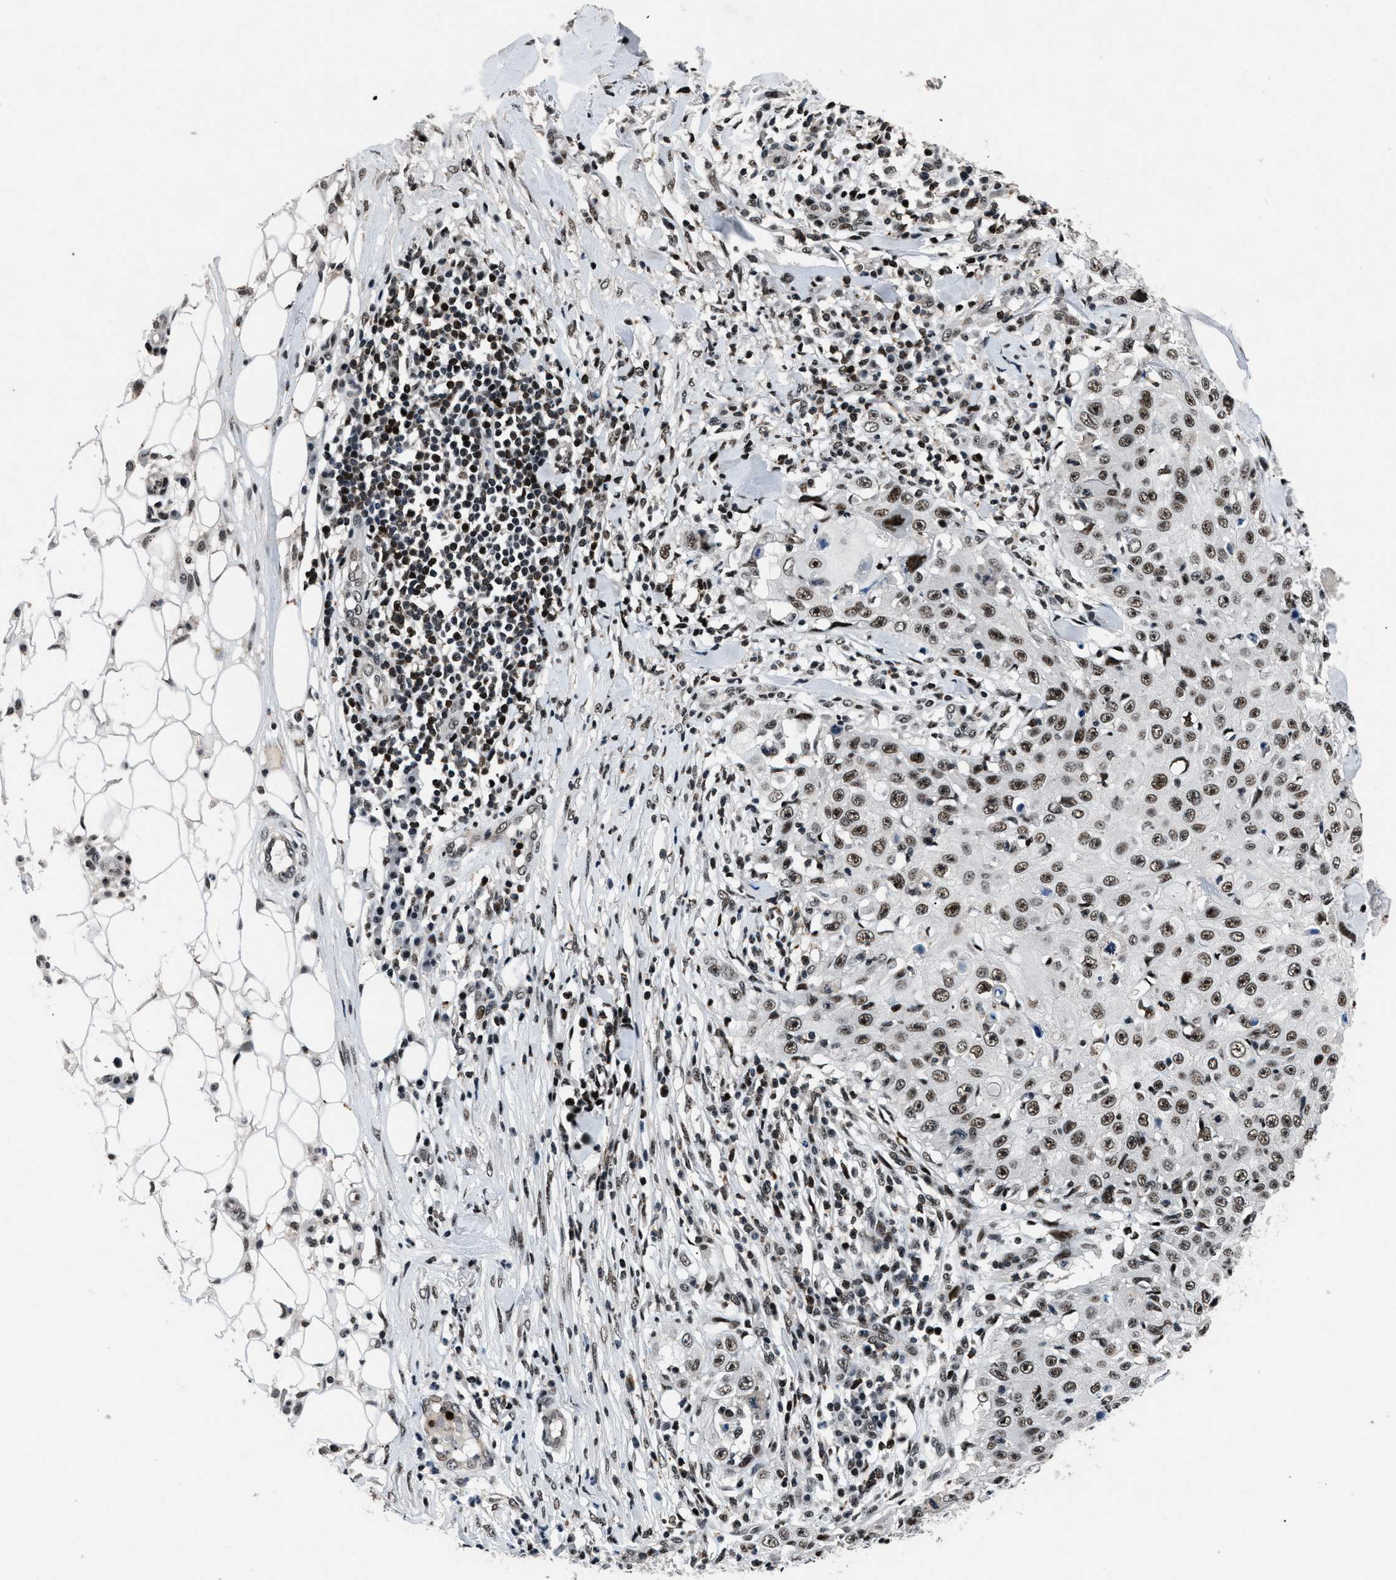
{"staining": {"intensity": "strong", "quantity": ">75%", "location": "nuclear"}, "tissue": "skin cancer", "cell_type": "Tumor cells", "image_type": "cancer", "snomed": [{"axis": "morphology", "description": "Squamous cell carcinoma, NOS"}, {"axis": "topography", "description": "Skin"}], "caption": "Immunohistochemical staining of skin squamous cell carcinoma shows strong nuclear protein staining in about >75% of tumor cells. Nuclei are stained in blue.", "gene": "SMARCB1", "patient": {"sex": "male", "age": 86}}